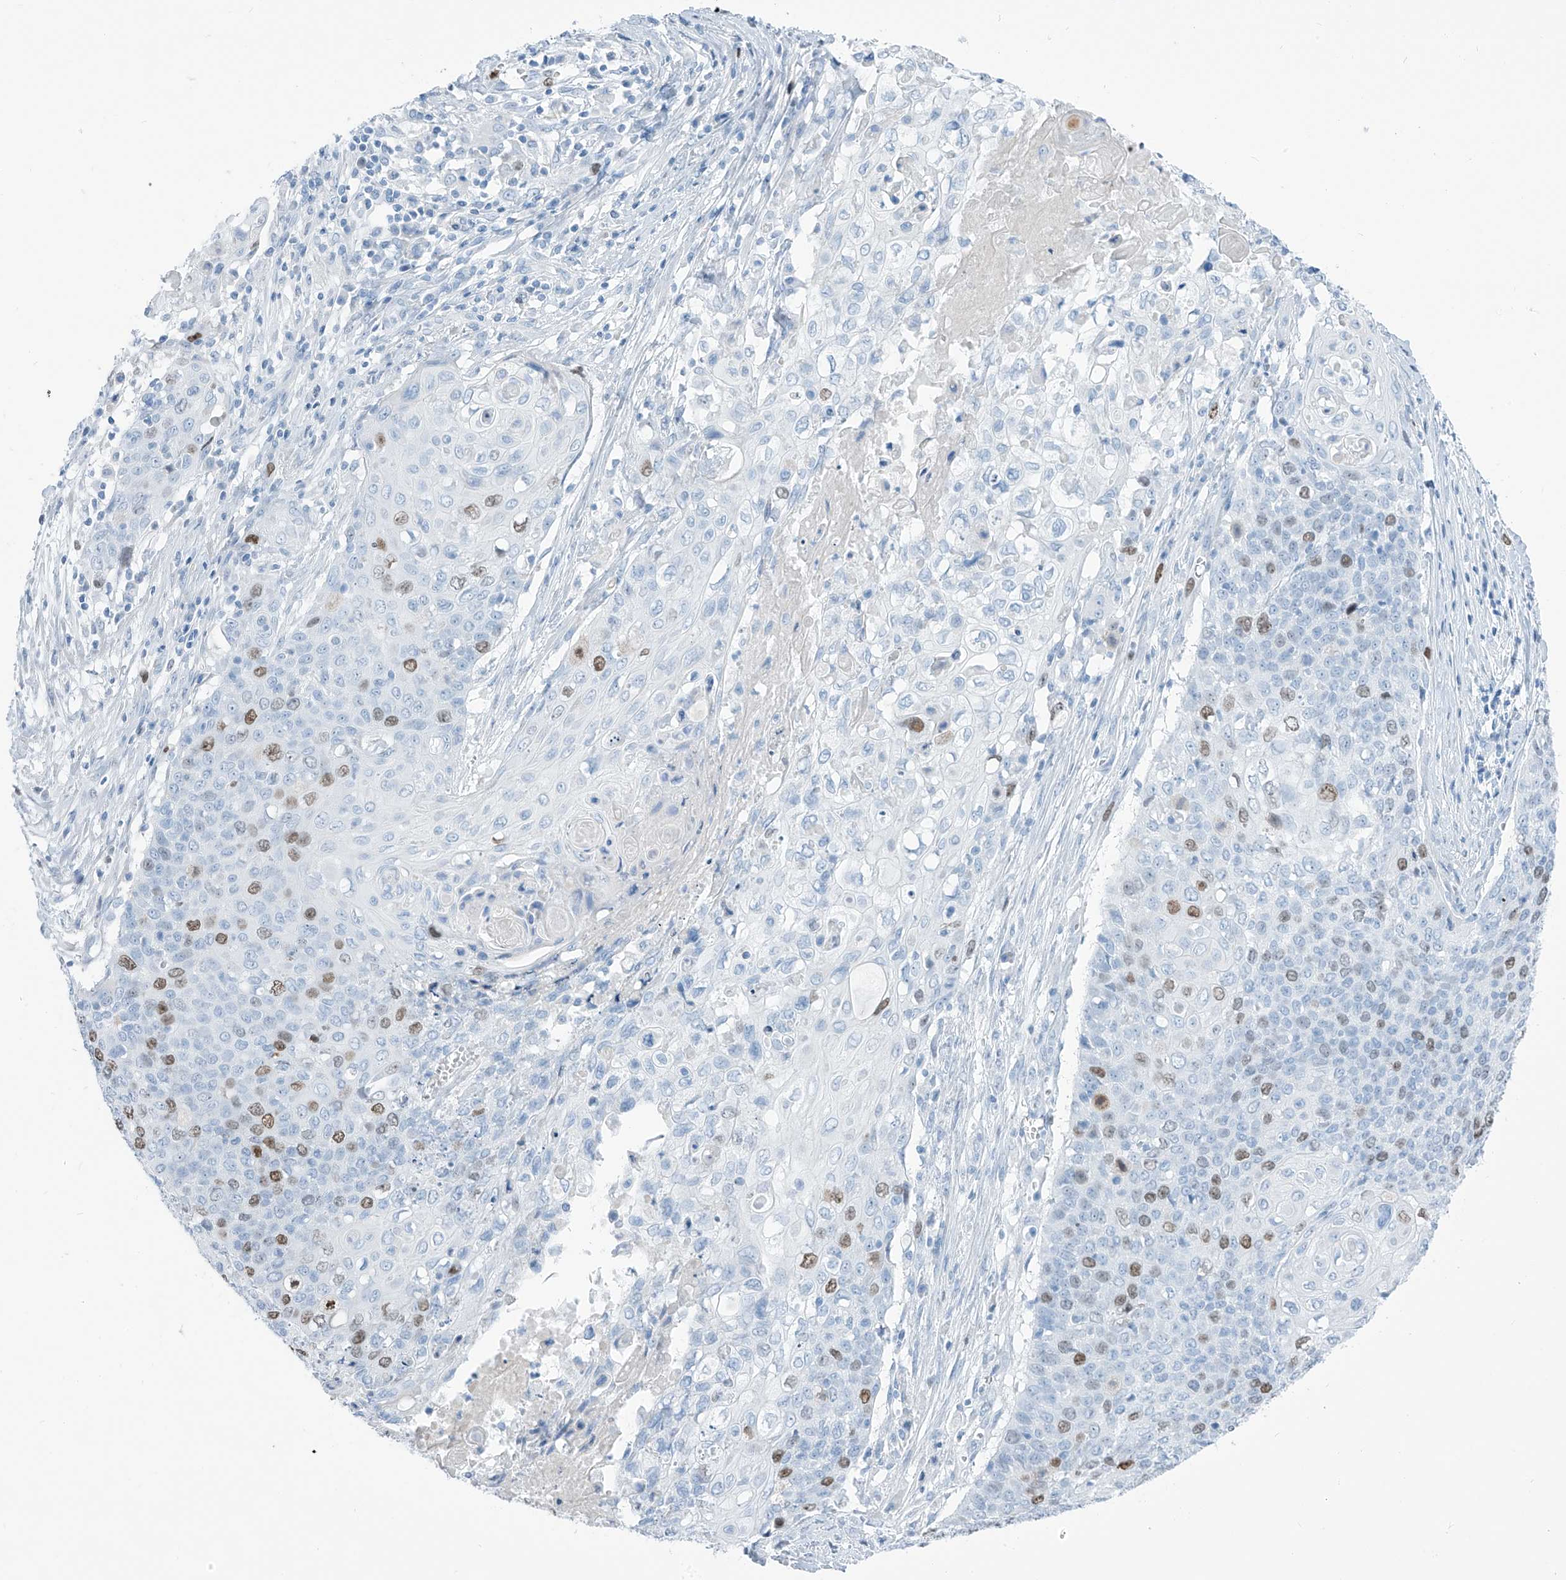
{"staining": {"intensity": "moderate", "quantity": "25%-75%", "location": "nuclear"}, "tissue": "cervical cancer", "cell_type": "Tumor cells", "image_type": "cancer", "snomed": [{"axis": "morphology", "description": "Squamous cell carcinoma, NOS"}, {"axis": "topography", "description": "Cervix"}], "caption": "Cervical cancer stained with DAB immunohistochemistry (IHC) shows medium levels of moderate nuclear positivity in approximately 25%-75% of tumor cells.", "gene": "SGO2", "patient": {"sex": "female", "age": 39}}